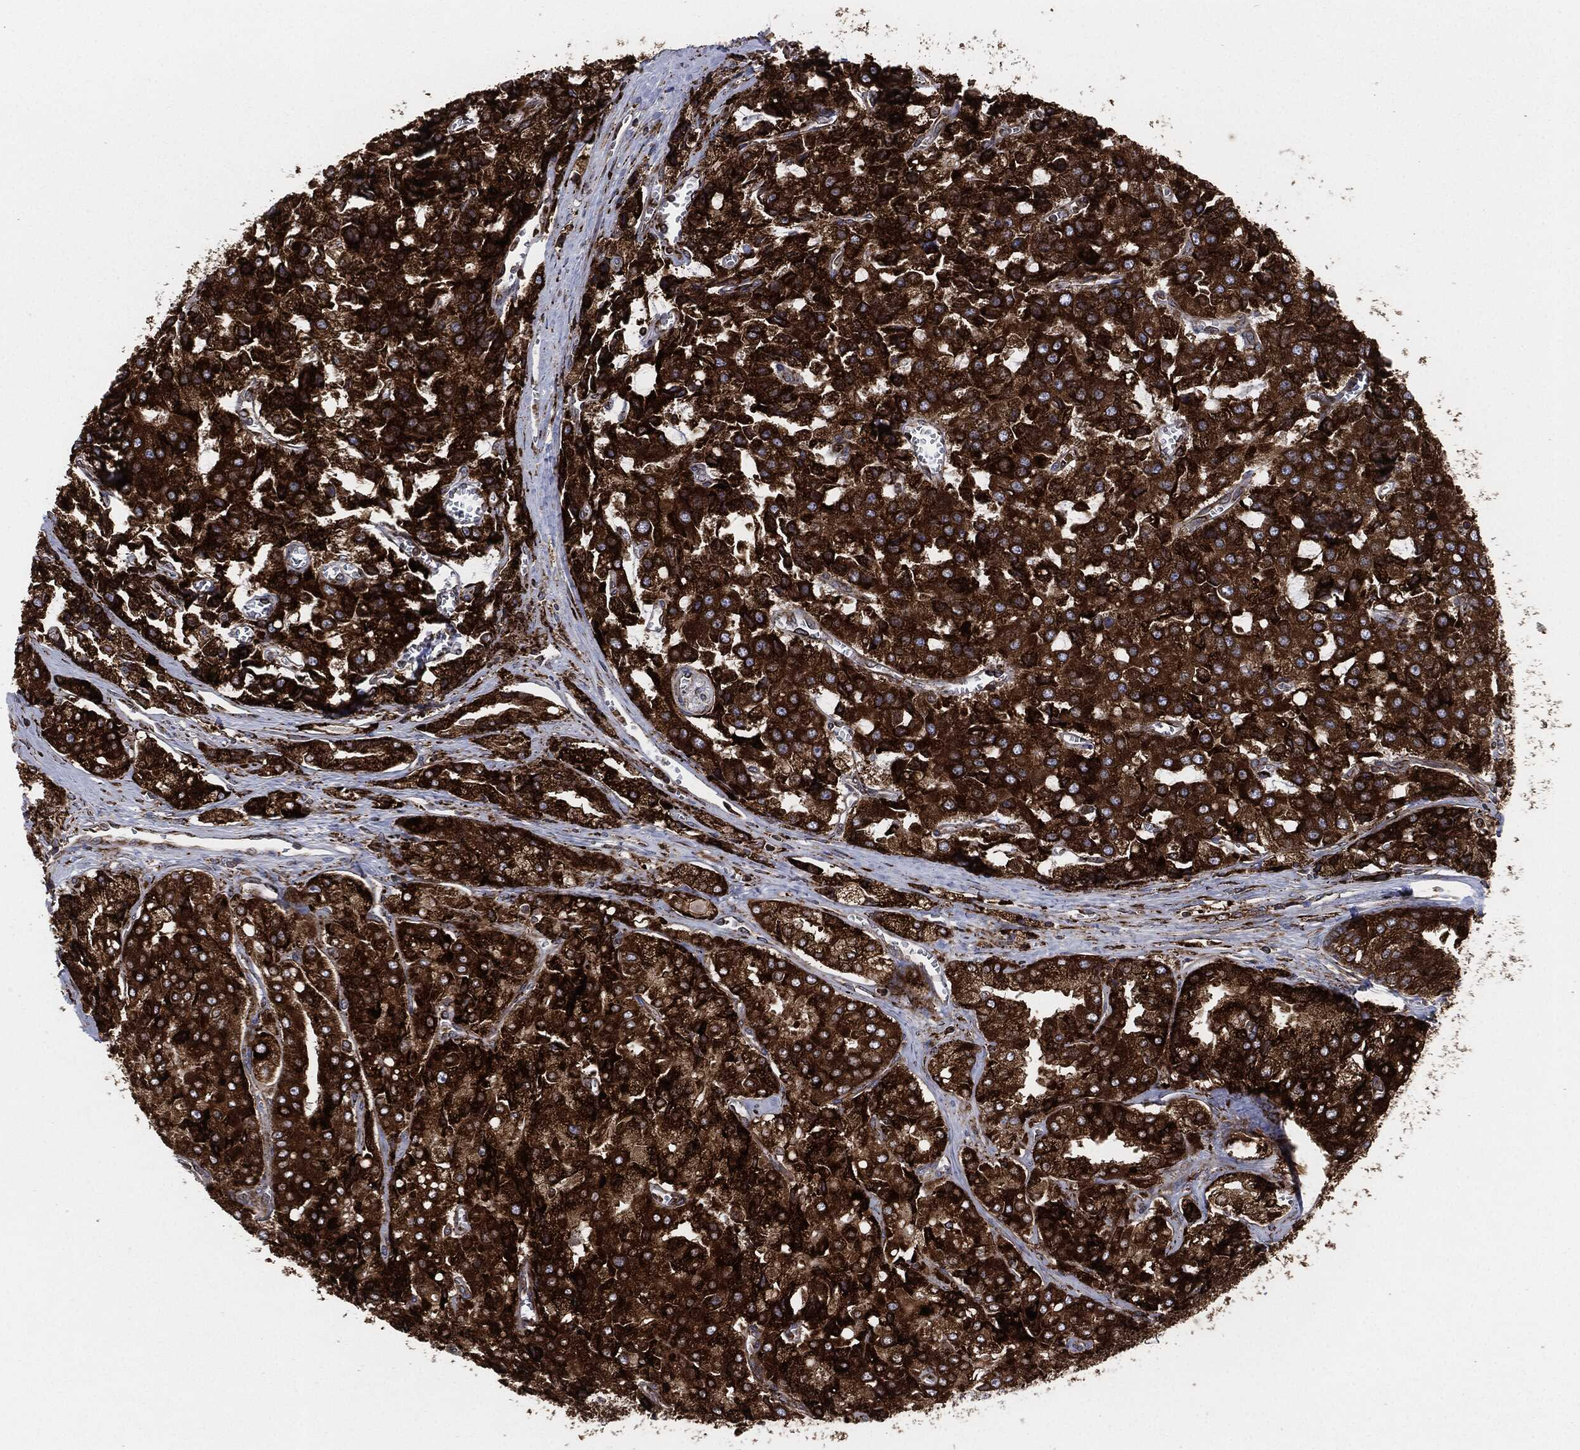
{"staining": {"intensity": "strong", "quantity": ">75%", "location": "cytoplasmic/membranous"}, "tissue": "prostate cancer", "cell_type": "Tumor cells", "image_type": "cancer", "snomed": [{"axis": "morphology", "description": "Adenocarcinoma, NOS"}, {"axis": "topography", "description": "Prostate and seminal vesicle, NOS"}, {"axis": "topography", "description": "Prostate"}], "caption": "The histopathology image shows staining of prostate cancer, revealing strong cytoplasmic/membranous protein positivity (brown color) within tumor cells.", "gene": "CALR", "patient": {"sex": "male", "age": 67}}